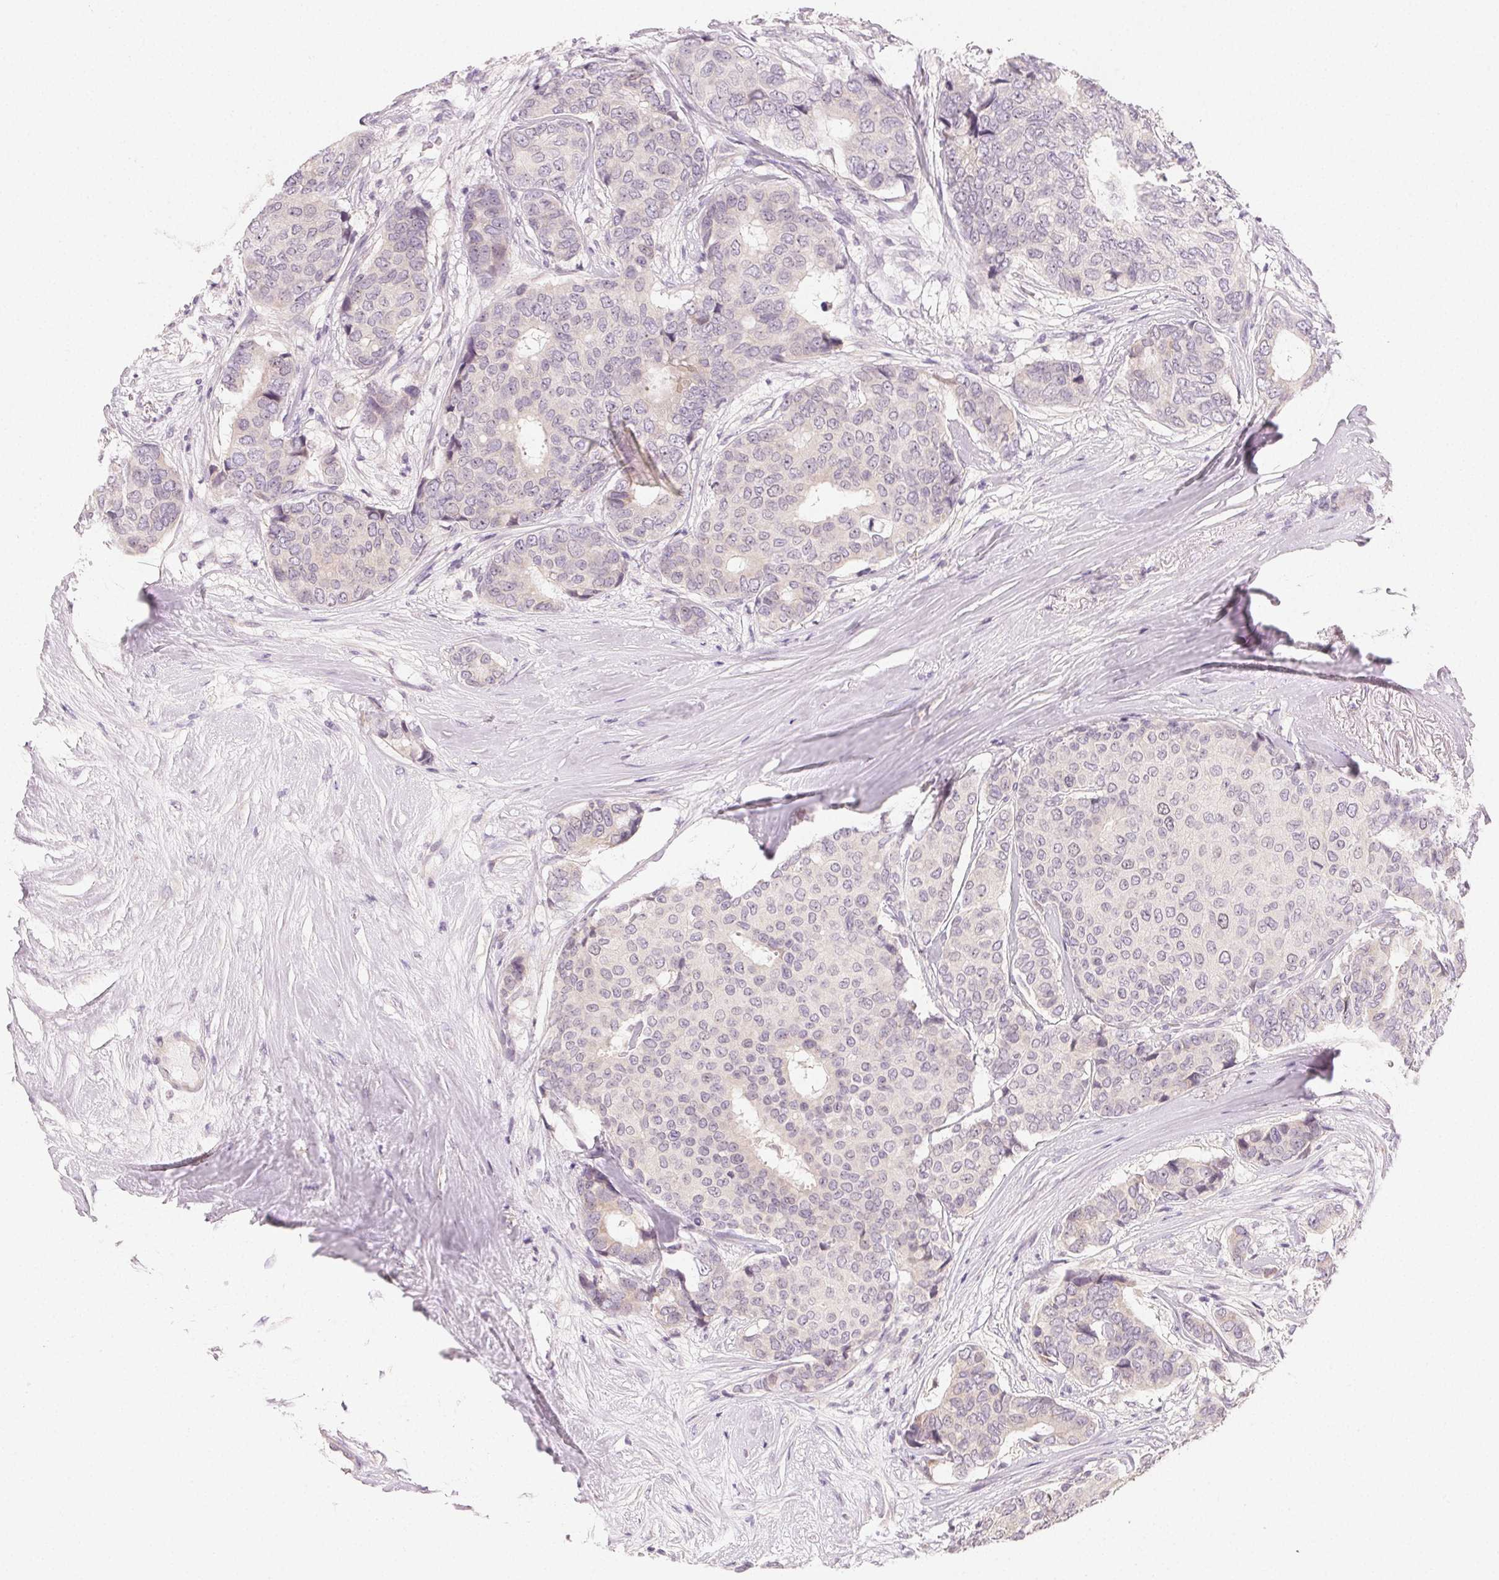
{"staining": {"intensity": "negative", "quantity": "none", "location": "none"}, "tissue": "breast cancer", "cell_type": "Tumor cells", "image_type": "cancer", "snomed": [{"axis": "morphology", "description": "Duct carcinoma"}, {"axis": "topography", "description": "Breast"}], "caption": "High magnification brightfield microscopy of breast cancer (invasive ductal carcinoma) stained with DAB (3,3'-diaminobenzidine) (brown) and counterstained with hematoxylin (blue): tumor cells show no significant positivity.", "gene": "MYBL1", "patient": {"sex": "female", "age": 75}}